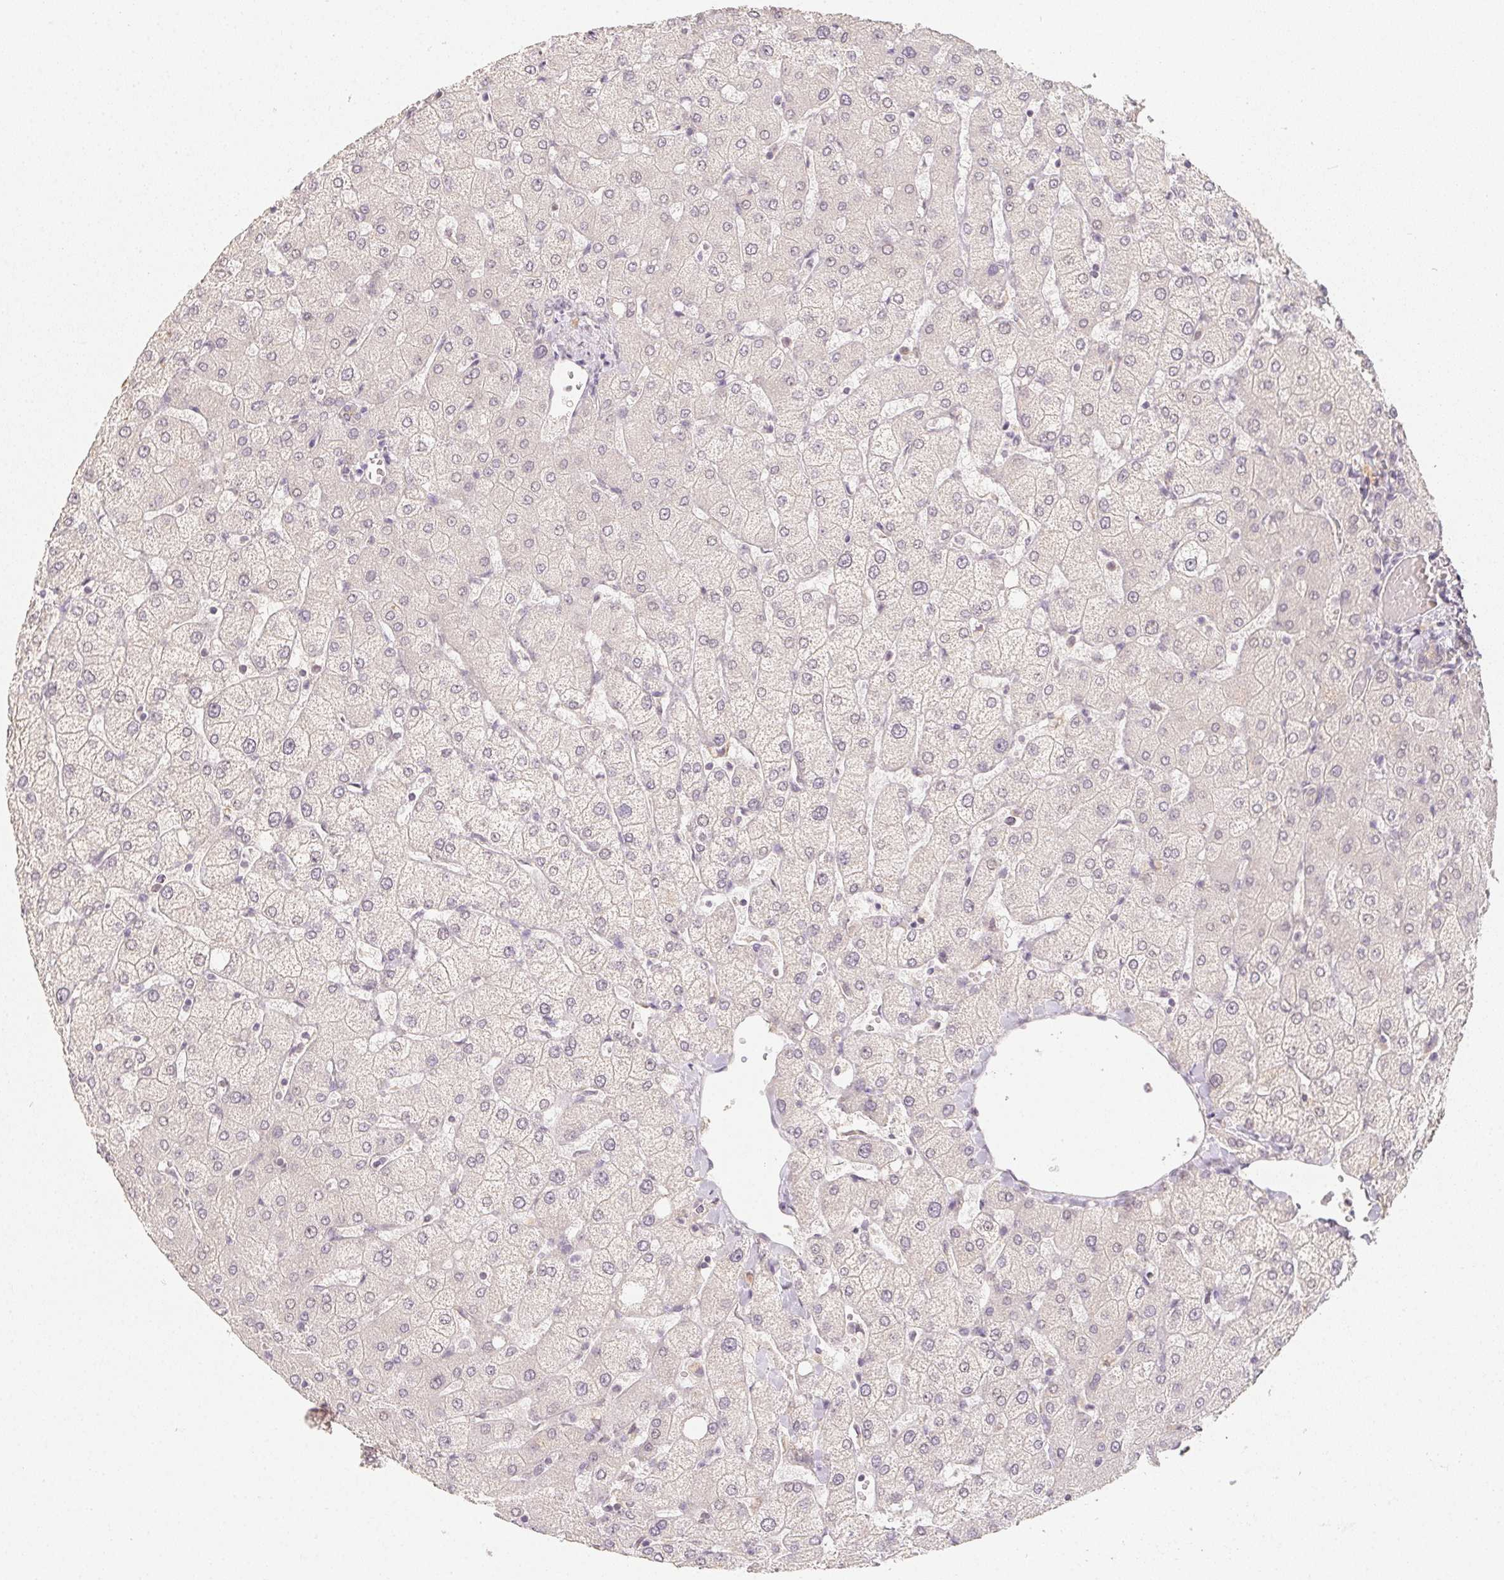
{"staining": {"intensity": "weak", "quantity": "<25%", "location": "cytoplasmic/membranous"}, "tissue": "liver", "cell_type": "Cholangiocytes", "image_type": "normal", "snomed": [{"axis": "morphology", "description": "Normal tissue, NOS"}, {"axis": "topography", "description": "Liver"}], "caption": "Liver was stained to show a protein in brown. There is no significant positivity in cholangiocytes. (Brightfield microscopy of DAB (3,3'-diaminobenzidine) IHC at high magnification).", "gene": "SOAT1", "patient": {"sex": "female", "age": 54}}